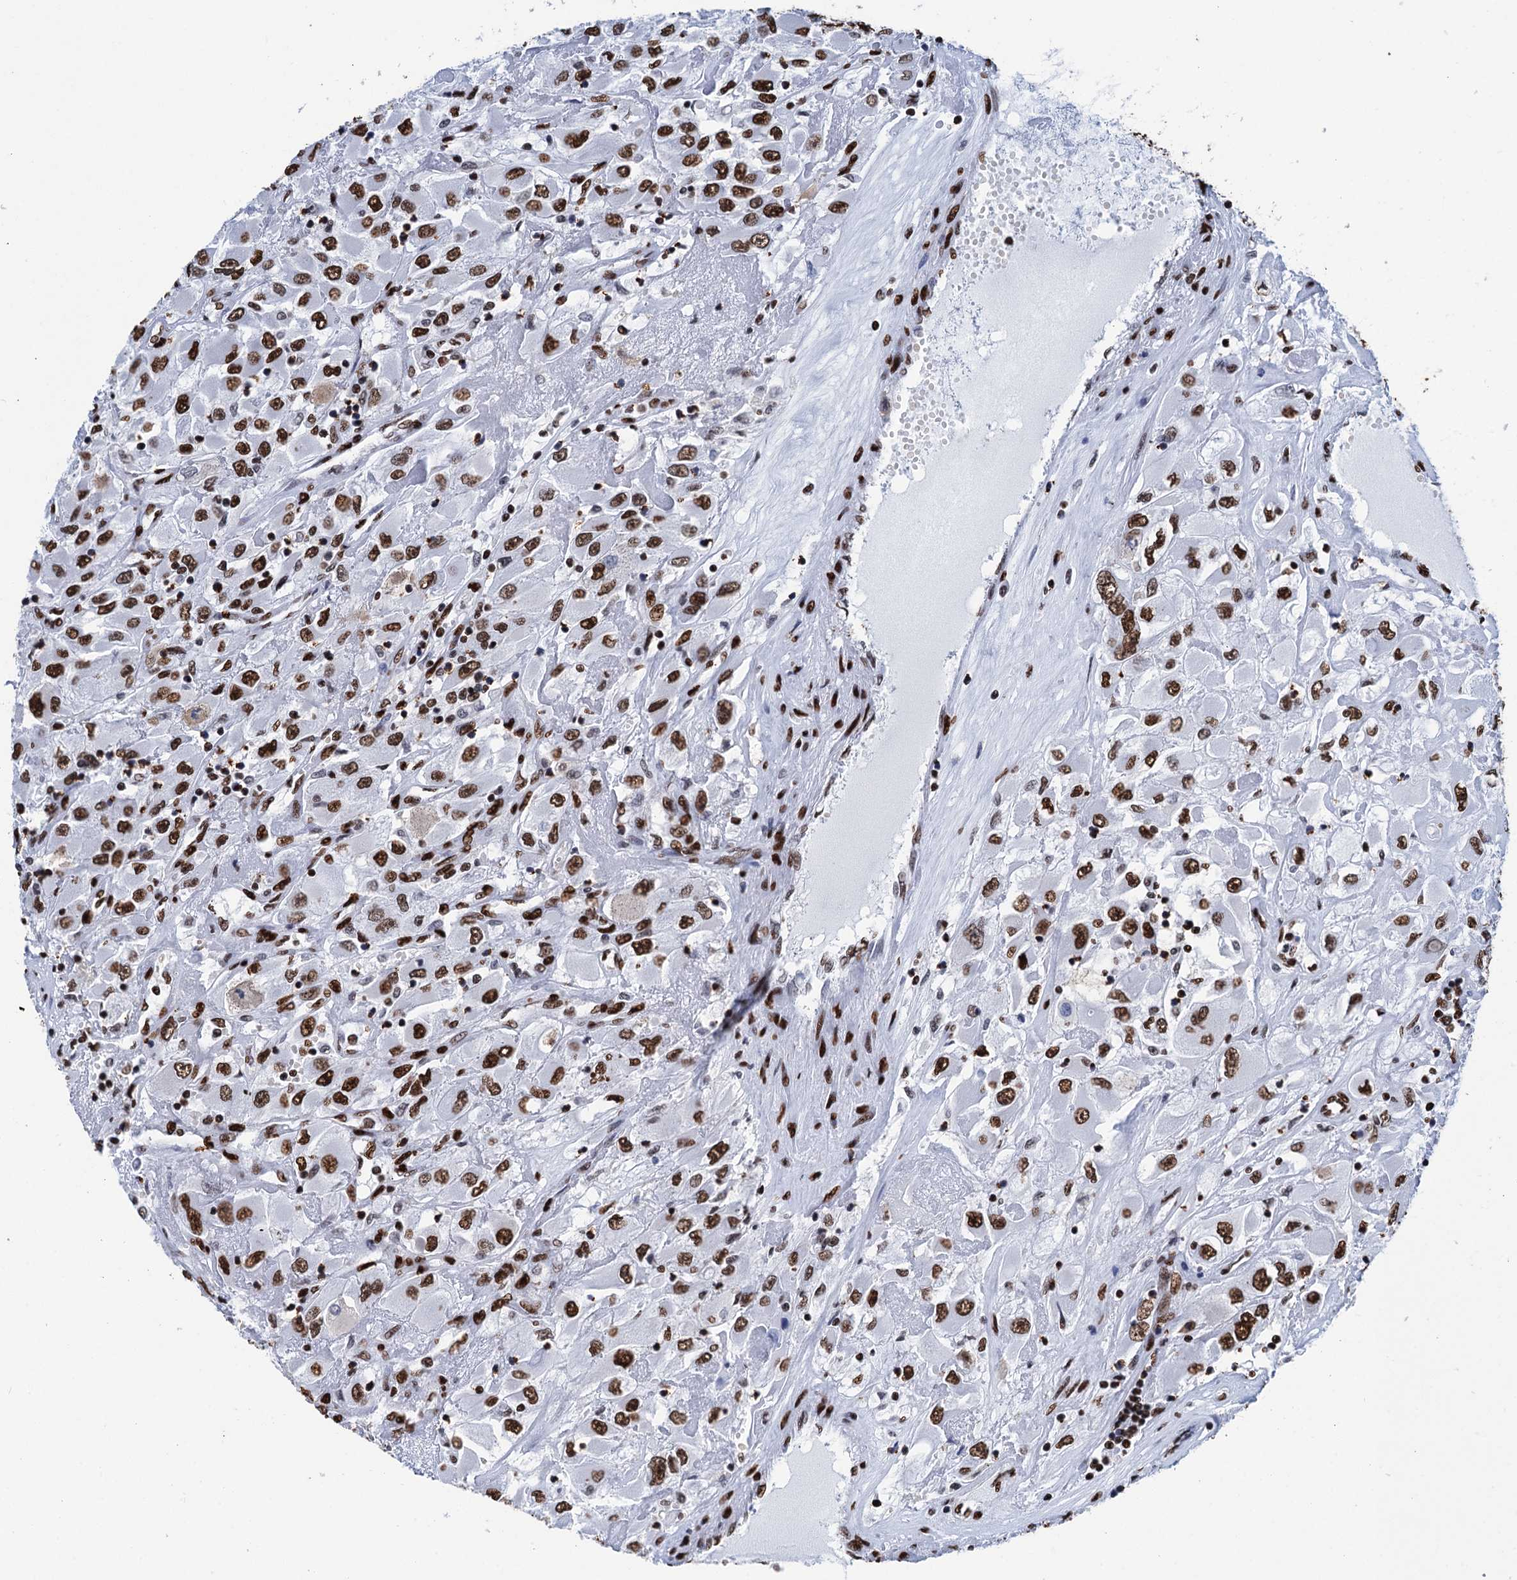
{"staining": {"intensity": "strong", "quantity": ">75%", "location": "nuclear"}, "tissue": "renal cancer", "cell_type": "Tumor cells", "image_type": "cancer", "snomed": [{"axis": "morphology", "description": "Adenocarcinoma, NOS"}, {"axis": "topography", "description": "Kidney"}], "caption": "Renal adenocarcinoma tissue exhibits strong nuclear expression in about >75% of tumor cells, visualized by immunohistochemistry.", "gene": "UBA2", "patient": {"sex": "female", "age": 52}}